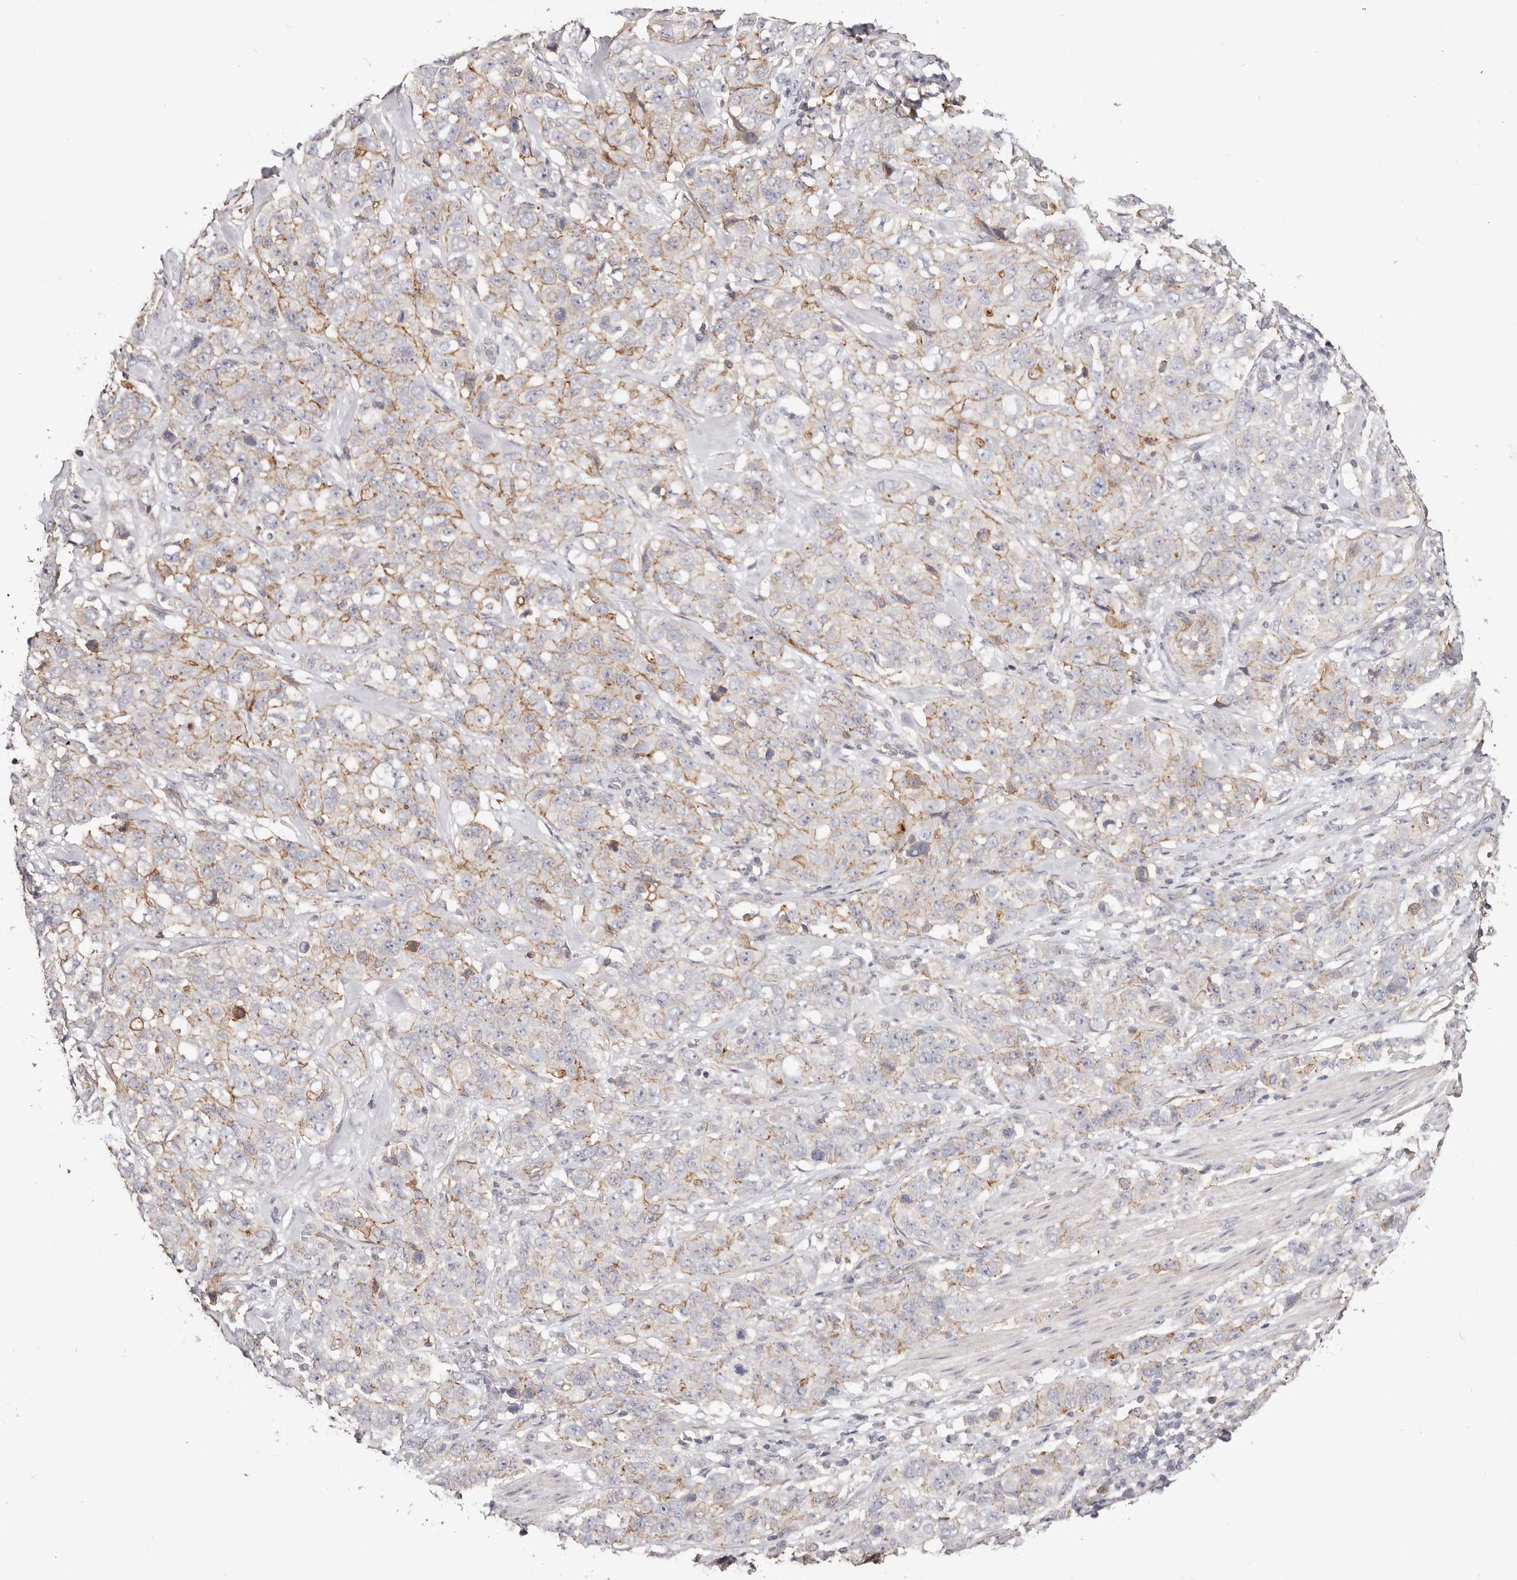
{"staining": {"intensity": "moderate", "quantity": "25%-75%", "location": "cytoplasmic/membranous"}, "tissue": "stomach cancer", "cell_type": "Tumor cells", "image_type": "cancer", "snomed": [{"axis": "morphology", "description": "Adenocarcinoma, NOS"}, {"axis": "topography", "description": "Stomach"}], "caption": "The image displays staining of stomach adenocarcinoma, revealing moderate cytoplasmic/membranous protein expression (brown color) within tumor cells.", "gene": "SLC35B2", "patient": {"sex": "male", "age": 48}}